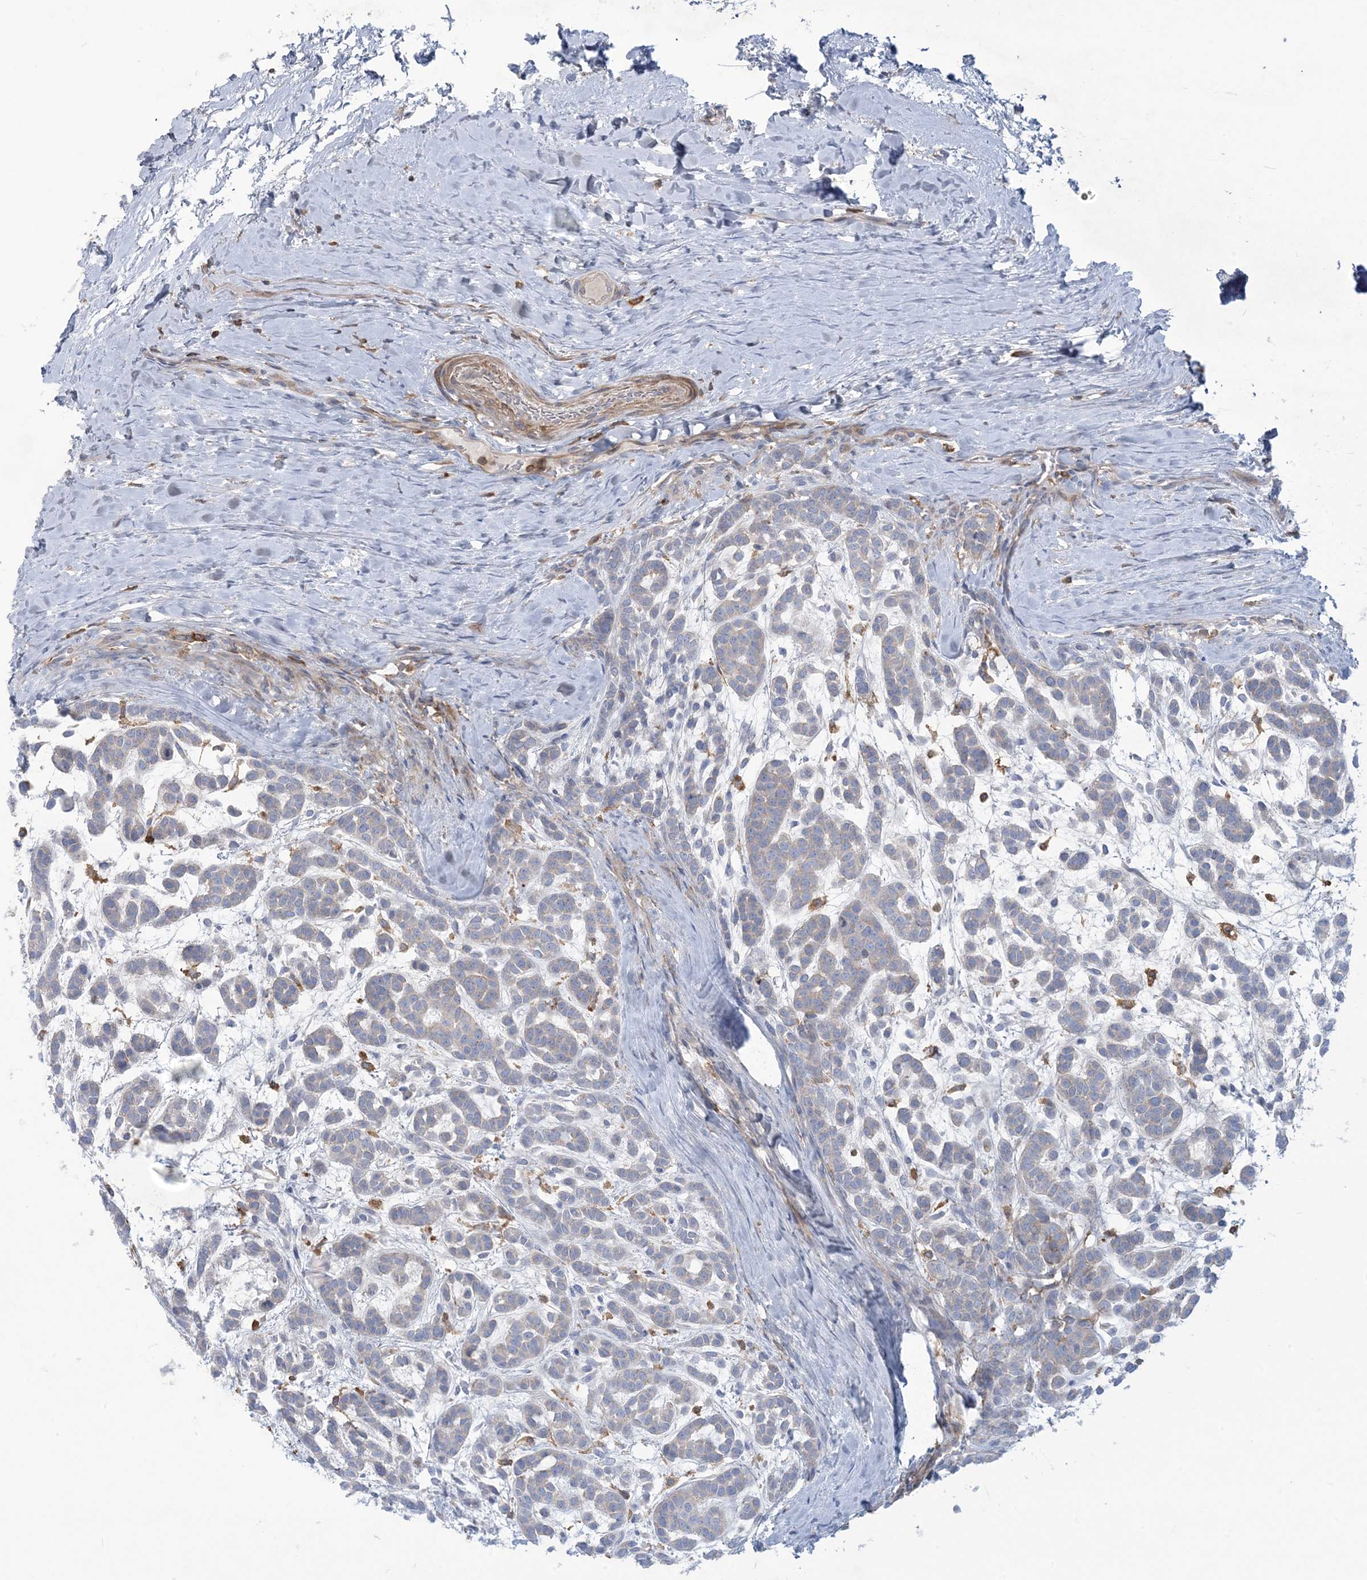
{"staining": {"intensity": "negative", "quantity": "none", "location": "none"}, "tissue": "head and neck cancer", "cell_type": "Tumor cells", "image_type": "cancer", "snomed": [{"axis": "morphology", "description": "Adenocarcinoma, NOS"}, {"axis": "morphology", "description": "Adenoma, NOS"}, {"axis": "topography", "description": "Head-Neck"}], "caption": "Image shows no significant protein staining in tumor cells of adenoma (head and neck). (Stains: DAB immunohistochemistry with hematoxylin counter stain, Microscopy: brightfield microscopy at high magnification).", "gene": "ARHGAP30", "patient": {"sex": "female", "age": 55}}